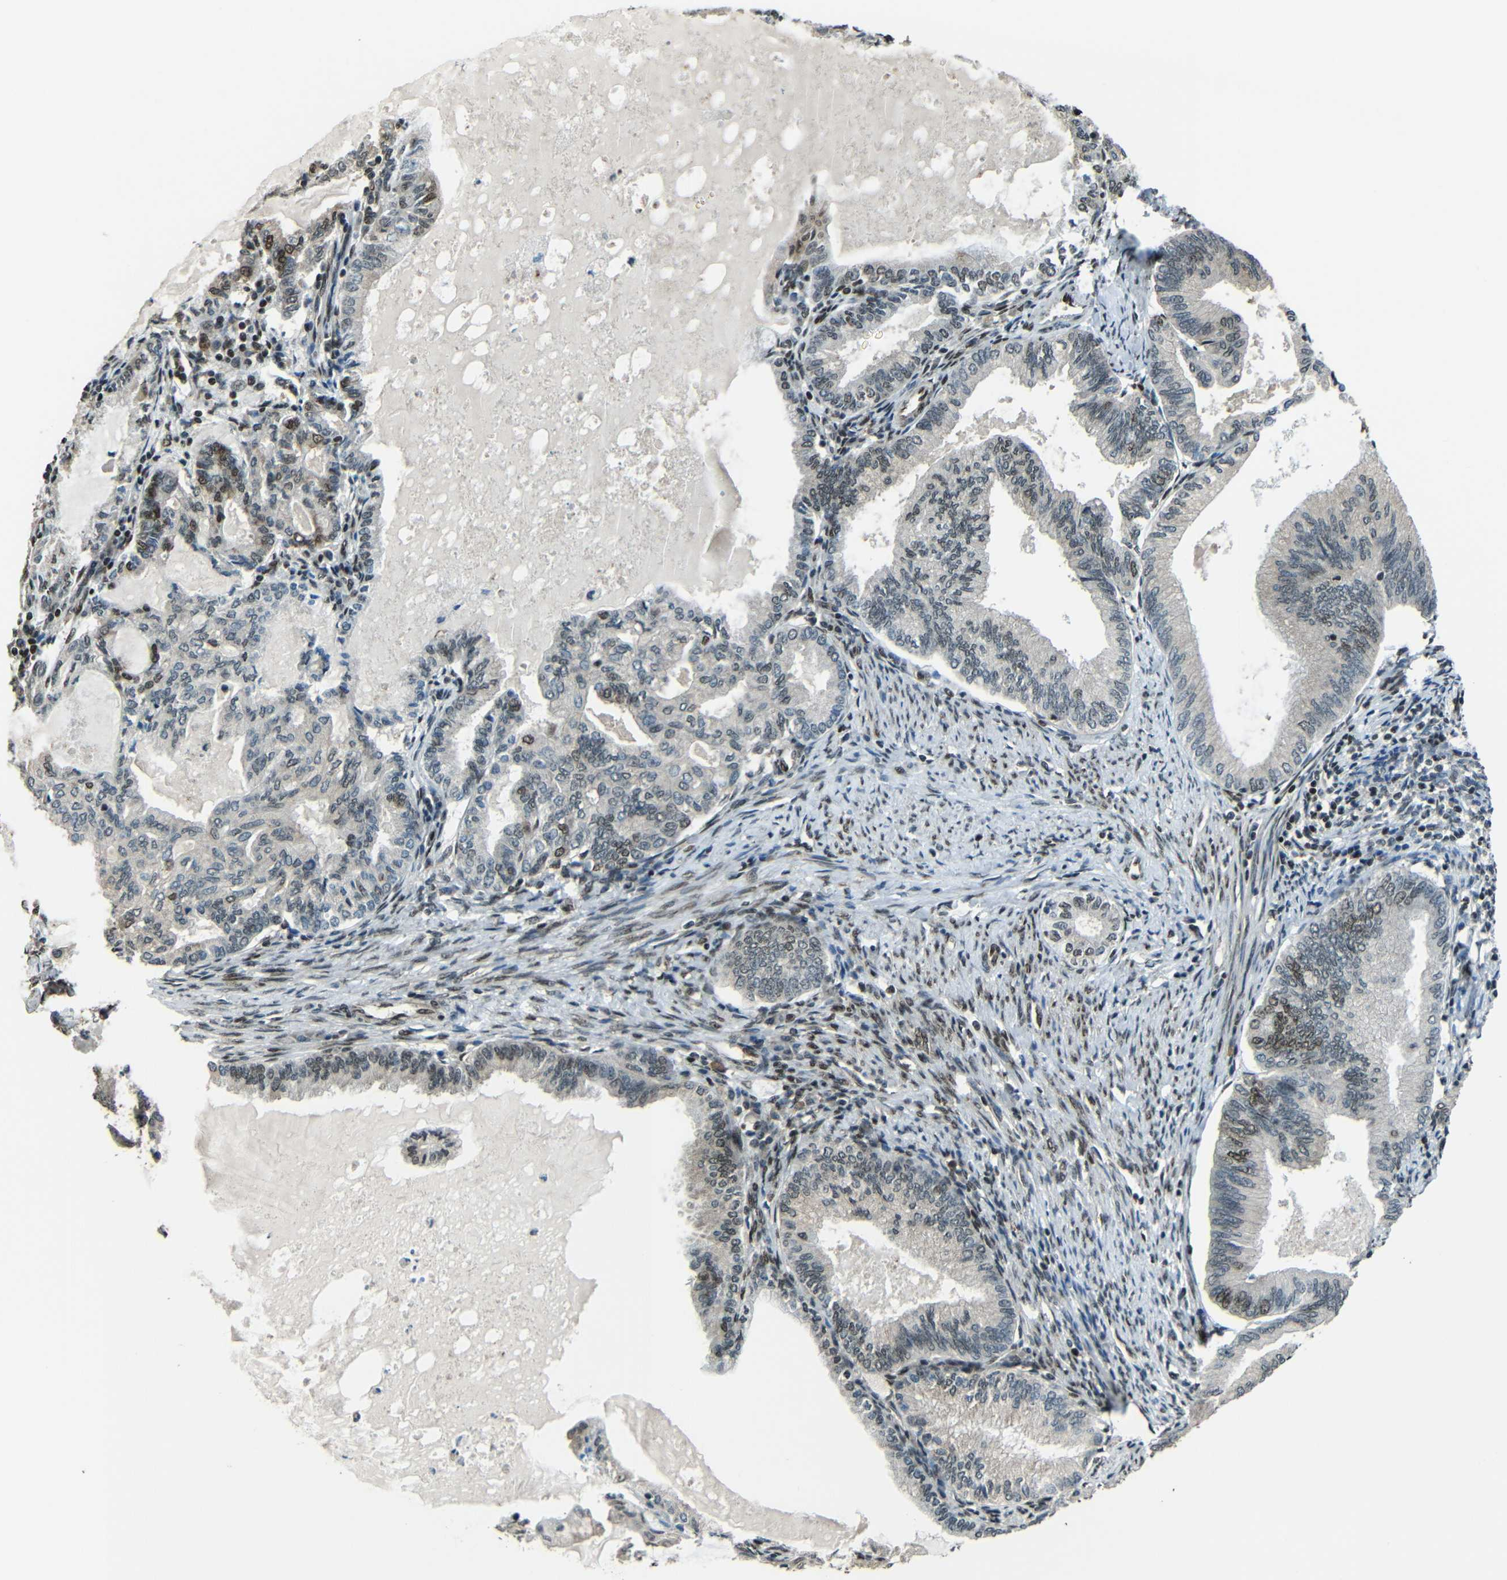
{"staining": {"intensity": "weak", "quantity": "<25%", "location": "cytoplasmic/membranous,nuclear"}, "tissue": "endometrial cancer", "cell_type": "Tumor cells", "image_type": "cancer", "snomed": [{"axis": "morphology", "description": "Adenocarcinoma, NOS"}, {"axis": "topography", "description": "Endometrium"}], "caption": "Endometrial adenocarcinoma stained for a protein using IHC displays no positivity tumor cells.", "gene": "PSIP1", "patient": {"sex": "female", "age": 86}}